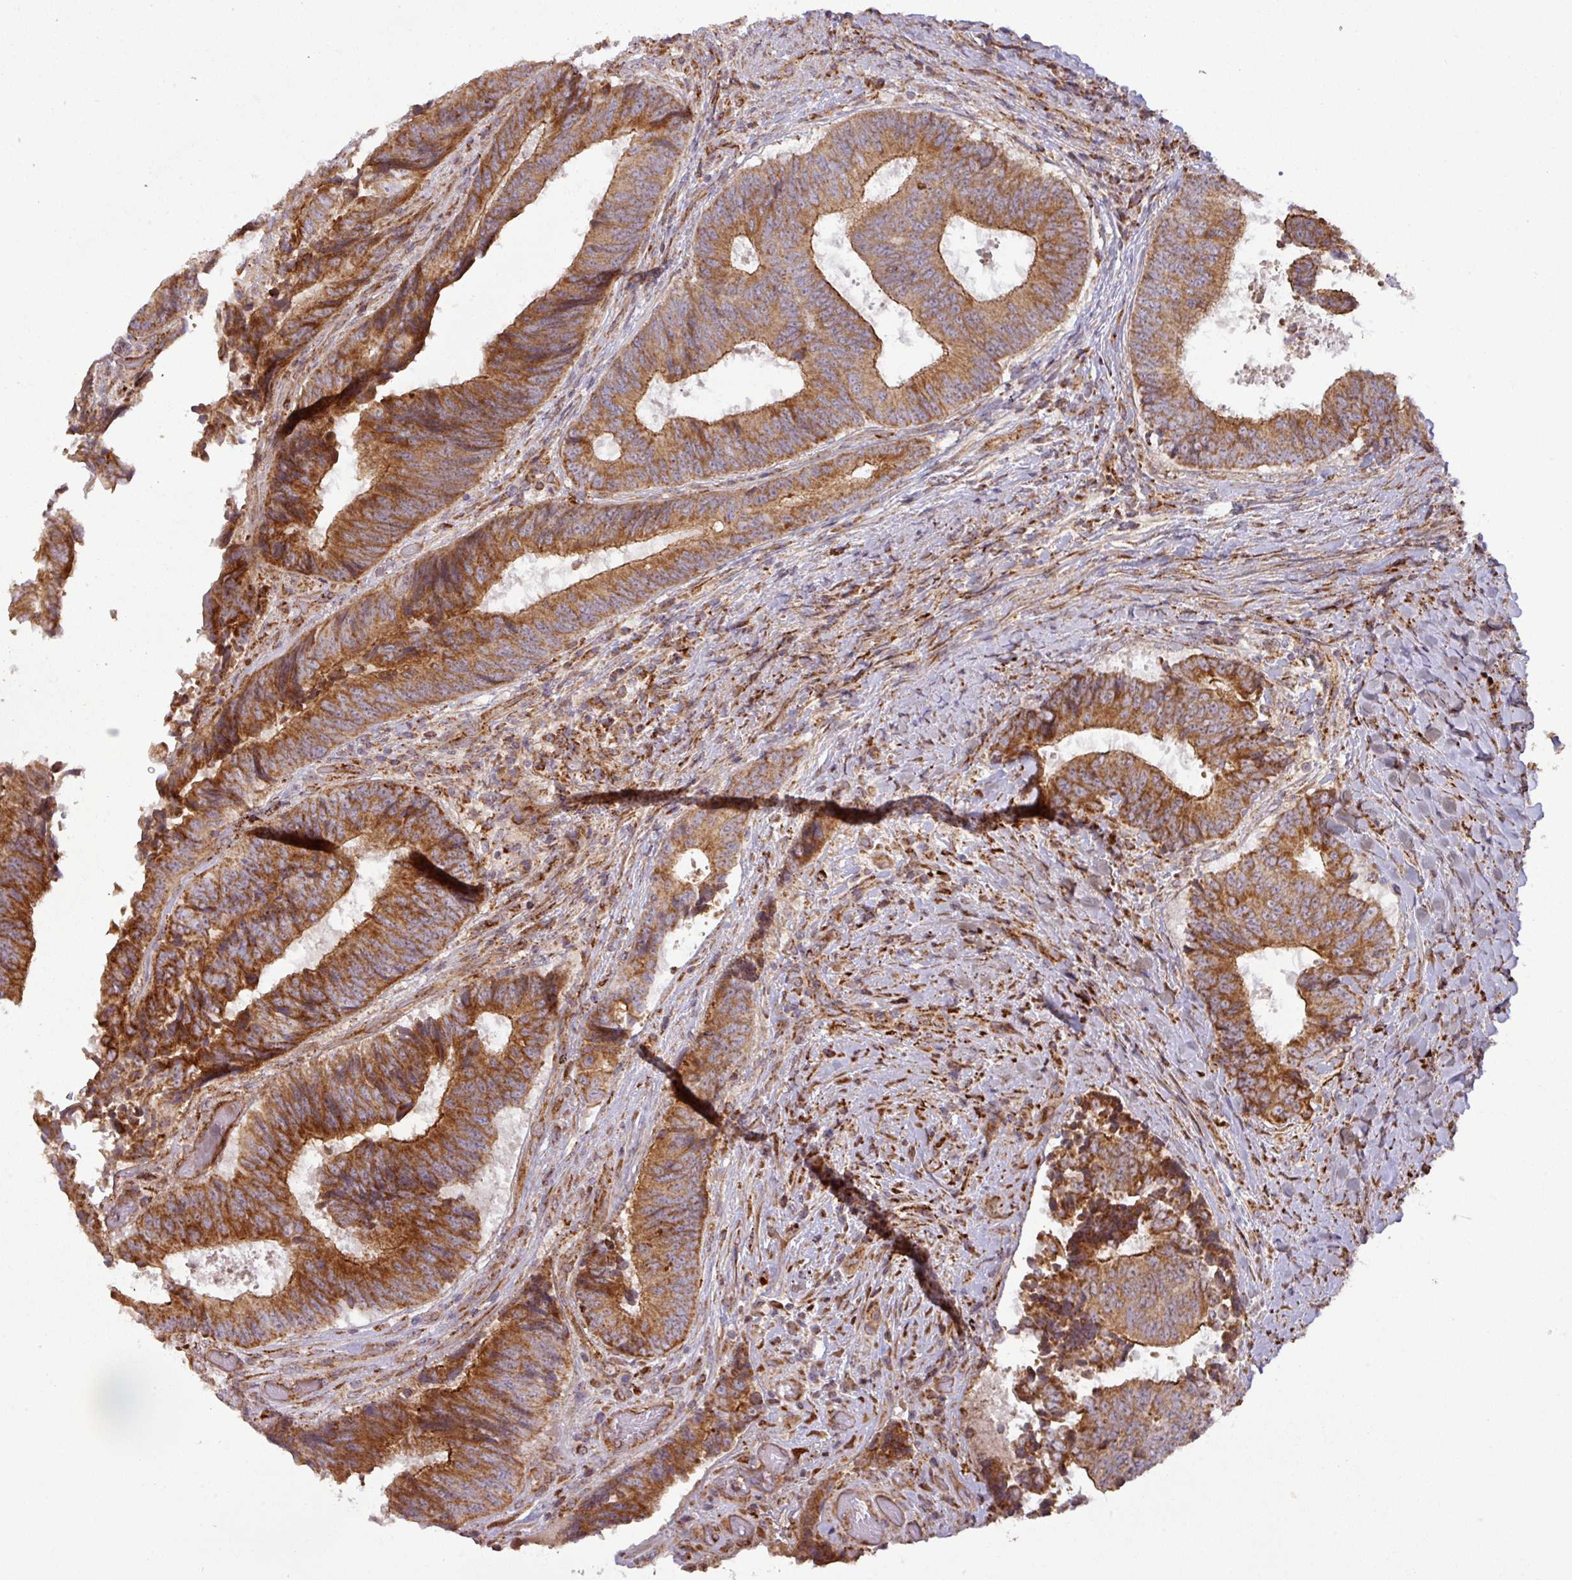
{"staining": {"intensity": "strong", "quantity": ">75%", "location": "cytoplasmic/membranous"}, "tissue": "colorectal cancer", "cell_type": "Tumor cells", "image_type": "cancer", "snomed": [{"axis": "morphology", "description": "Adenocarcinoma, NOS"}, {"axis": "topography", "description": "Rectum"}], "caption": "A brown stain shows strong cytoplasmic/membranous staining of a protein in human colorectal cancer tumor cells.", "gene": "GPD2", "patient": {"sex": "male", "age": 72}}